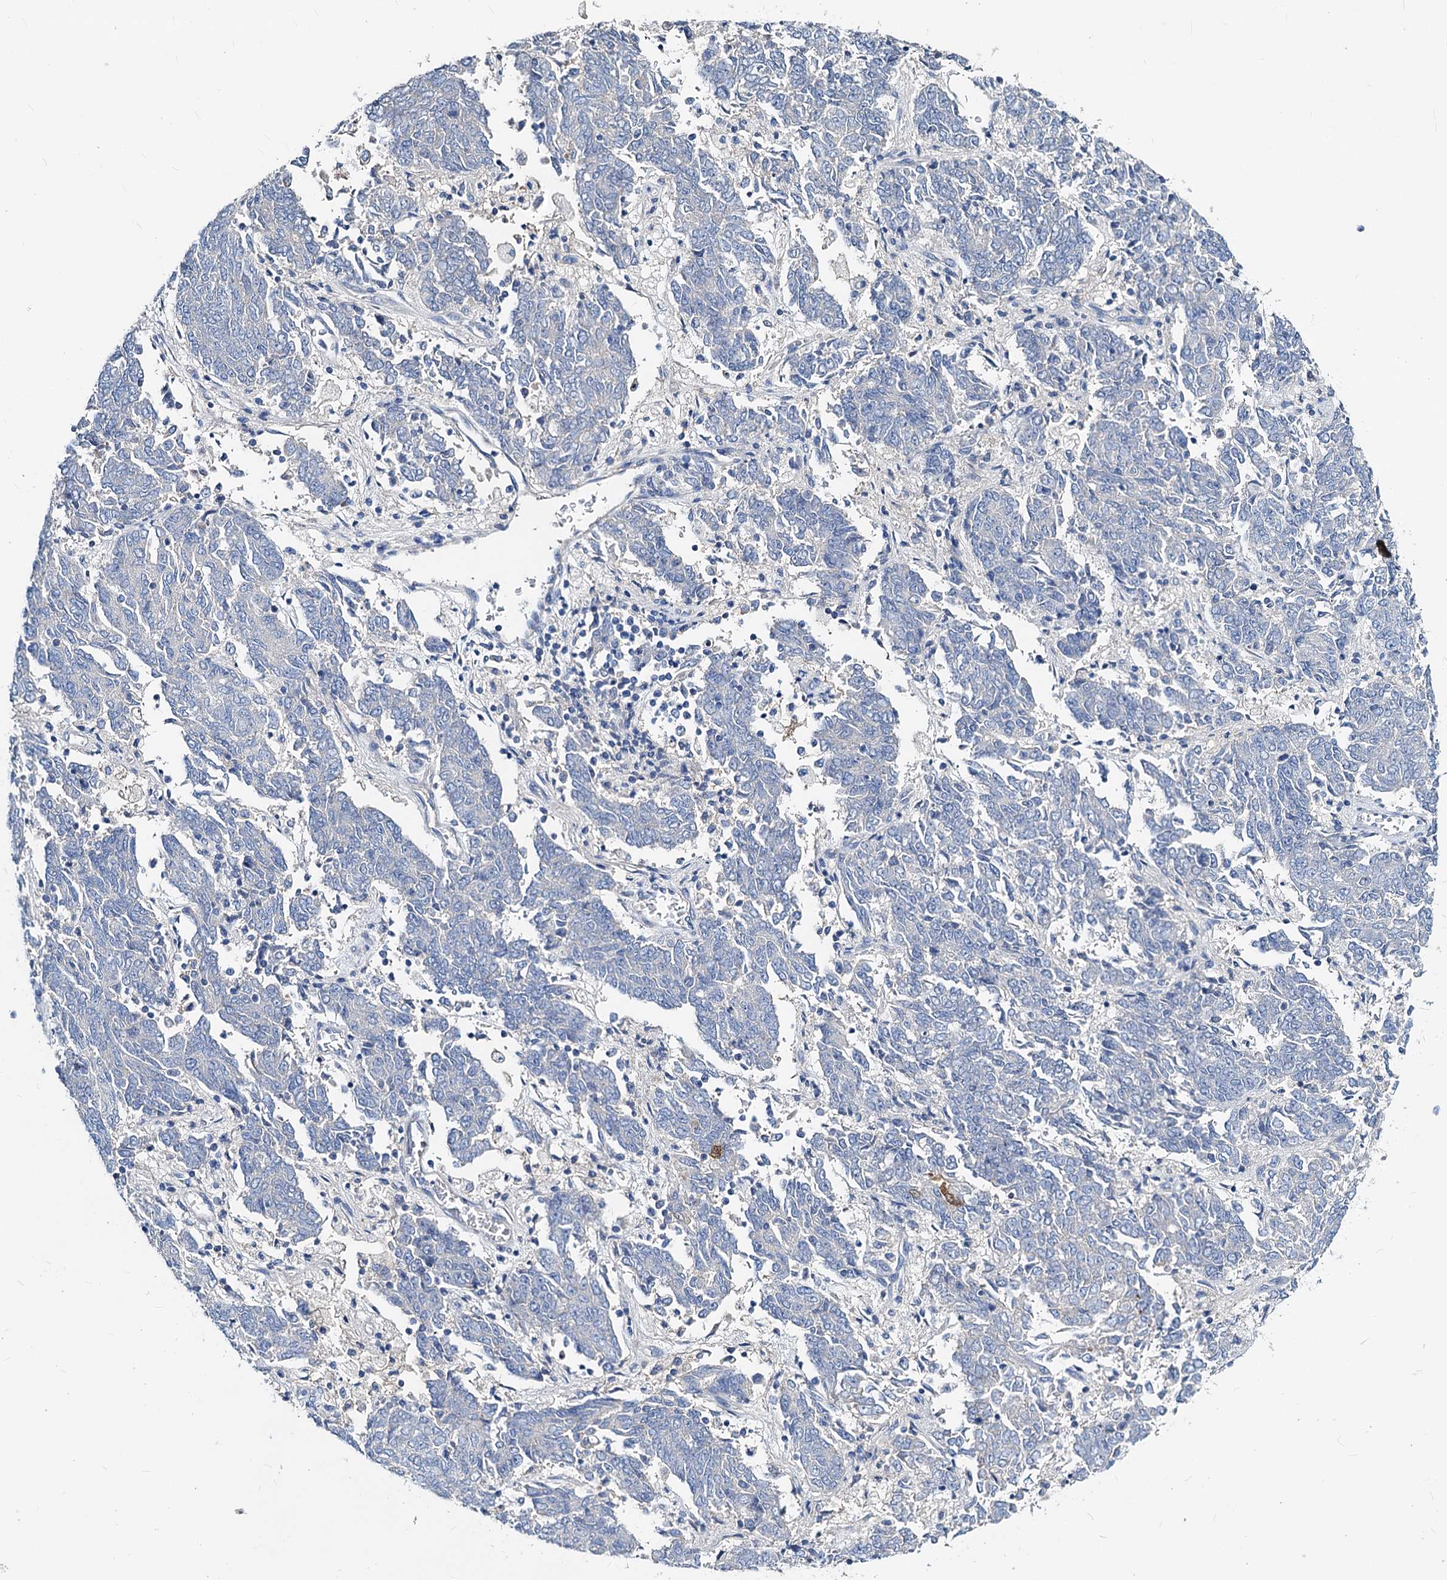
{"staining": {"intensity": "negative", "quantity": "none", "location": "none"}, "tissue": "endometrial cancer", "cell_type": "Tumor cells", "image_type": "cancer", "snomed": [{"axis": "morphology", "description": "Adenocarcinoma, NOS"}, {"axis": "topography", "description": "Endometrium"}], "caption": "This is an IHC histopathology image of human endometrial cancer (adenocarcinoma). There is no positivity in tumor cells.", "gene": "DYDC2", "patient": {"sex": "female", "age": 80}}